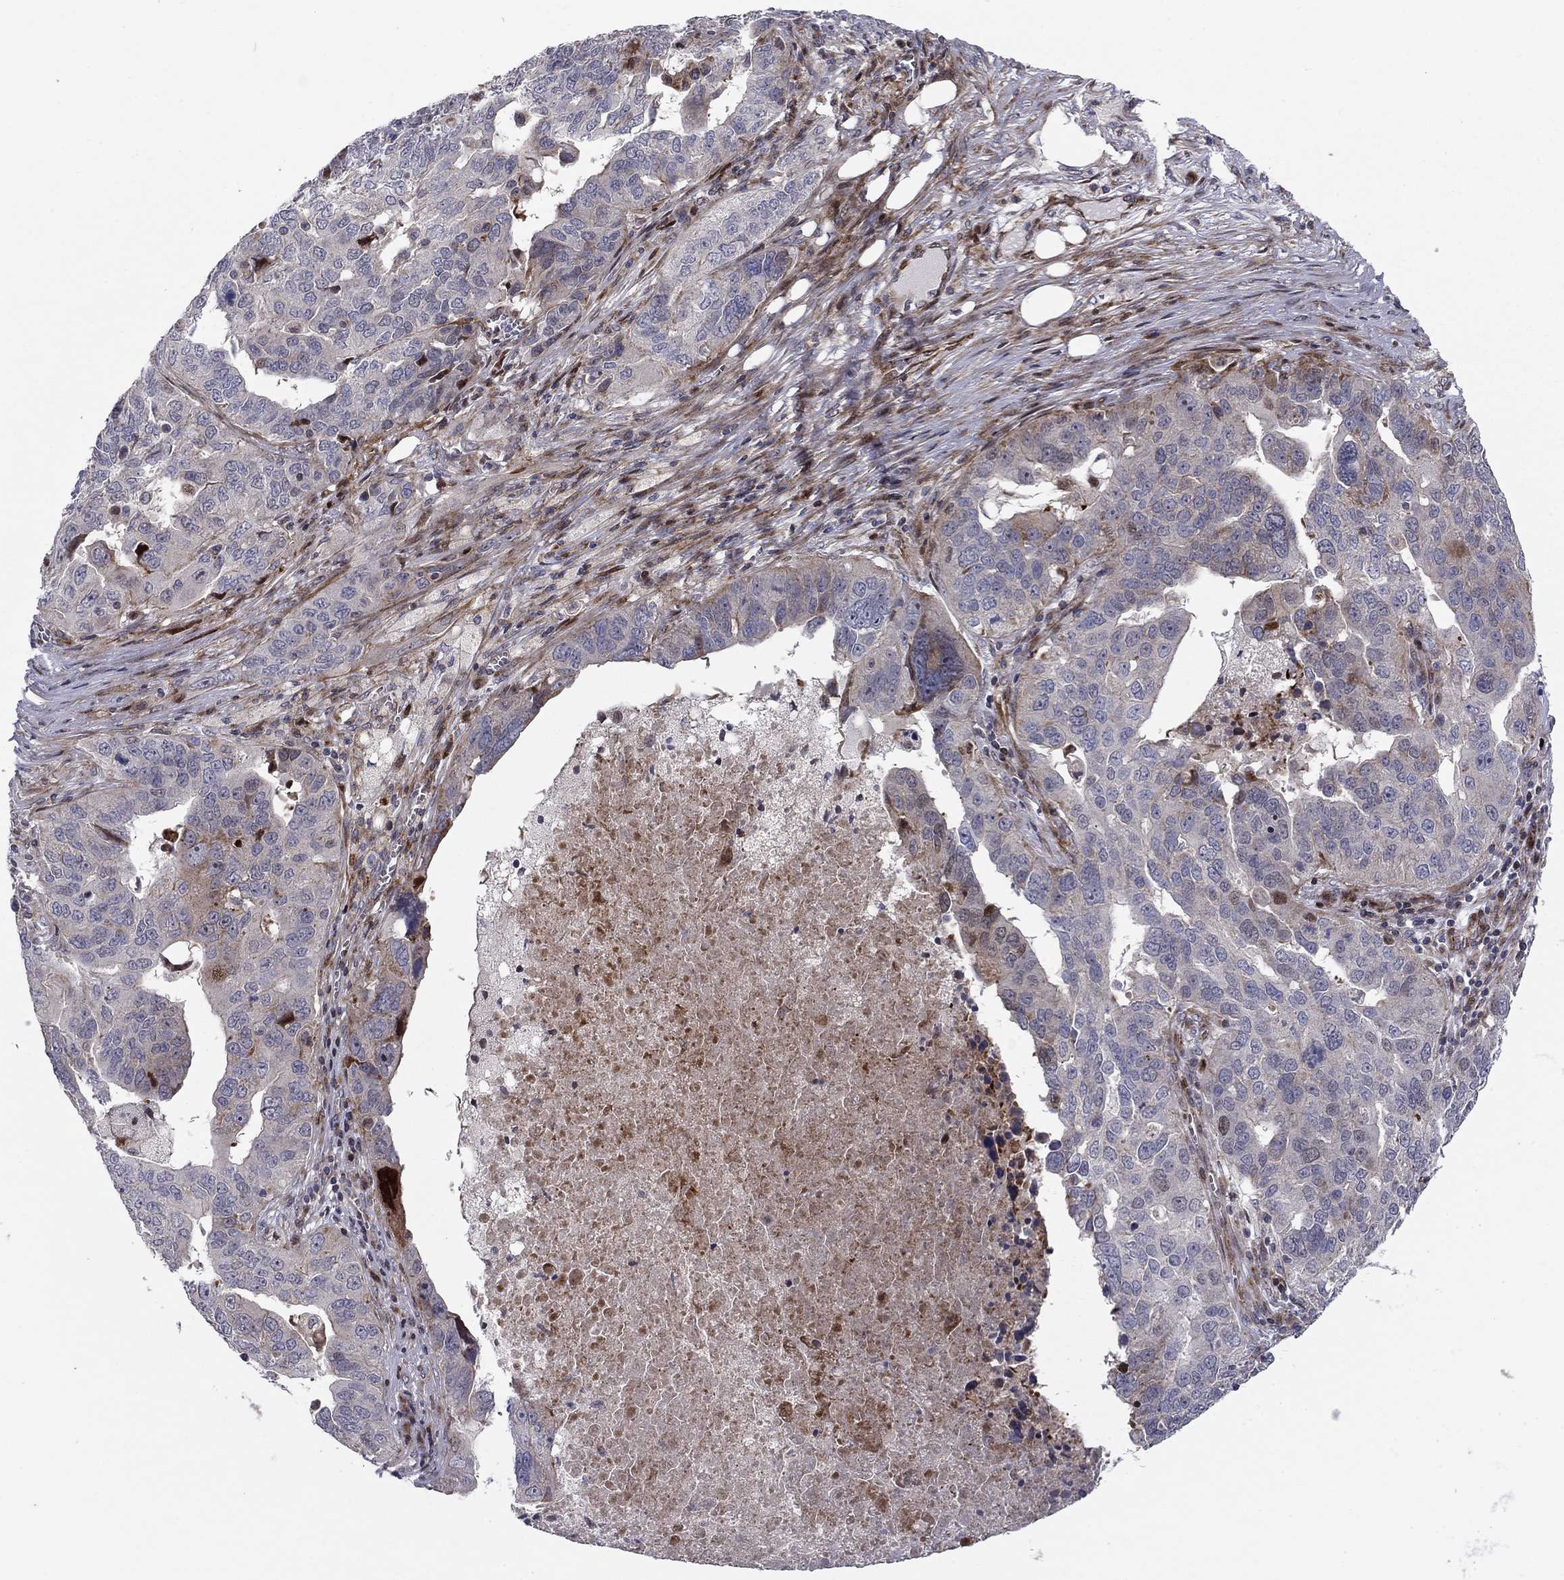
{"staining": {"intensity": "negative", "quantity": "none", "location": "none"}, "tissue": "ovarian cancer", "cell_type": "Tumor cells", "image_type": "cancer", "snomed": [{"axis": "morphology", "description": "Carcinoma, endometroid"}, {"axis": "topography", "description": "Soft tissue"}, {"axis": "topography", "description": "Ovary"}], "caption": "Protein analysis of ovarian cancer exhibits no significant expression in tumor cells.", "gene": "MIOS", "patient": {"sex": "female", "age": 52}}